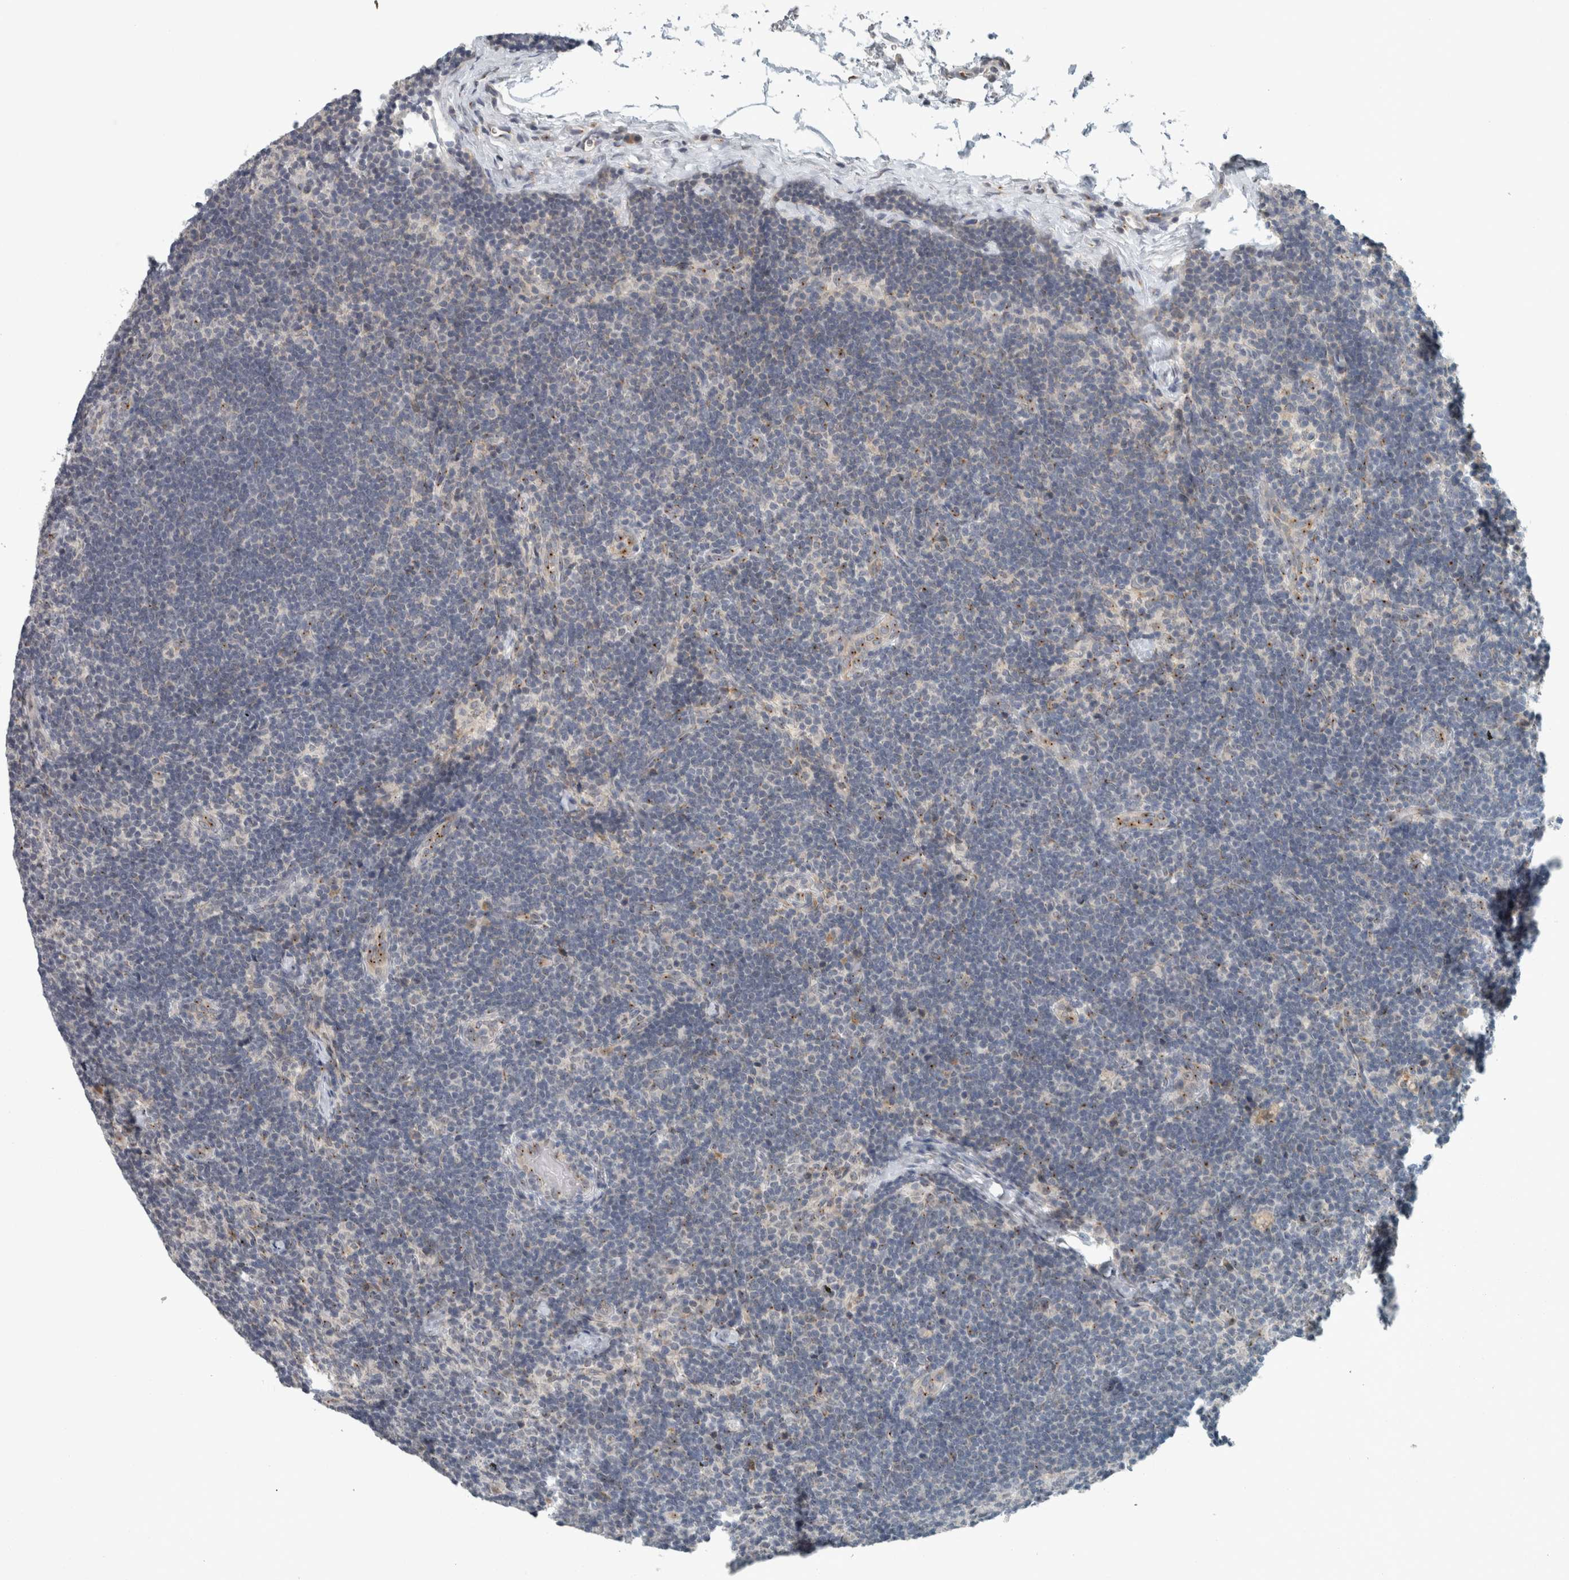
{"staining": {"intensity": "negative", "quantity": "none", "location": "none"}, "tissue": "lymph node", "cell_type": "Germinal center cells", "image_type": "normal", "snomed": [{"axis": "morphology", "description": "Normal tissue, NOS"}, {"axis": "topography", "description": "Lymph node"}], "caption": "This is a photomicrograph of IHC staining of normal lymph node, which shows no staining in germinal center cells.", "gene": "KIF1C", "patient": {"sex": "female", "age": 22}}